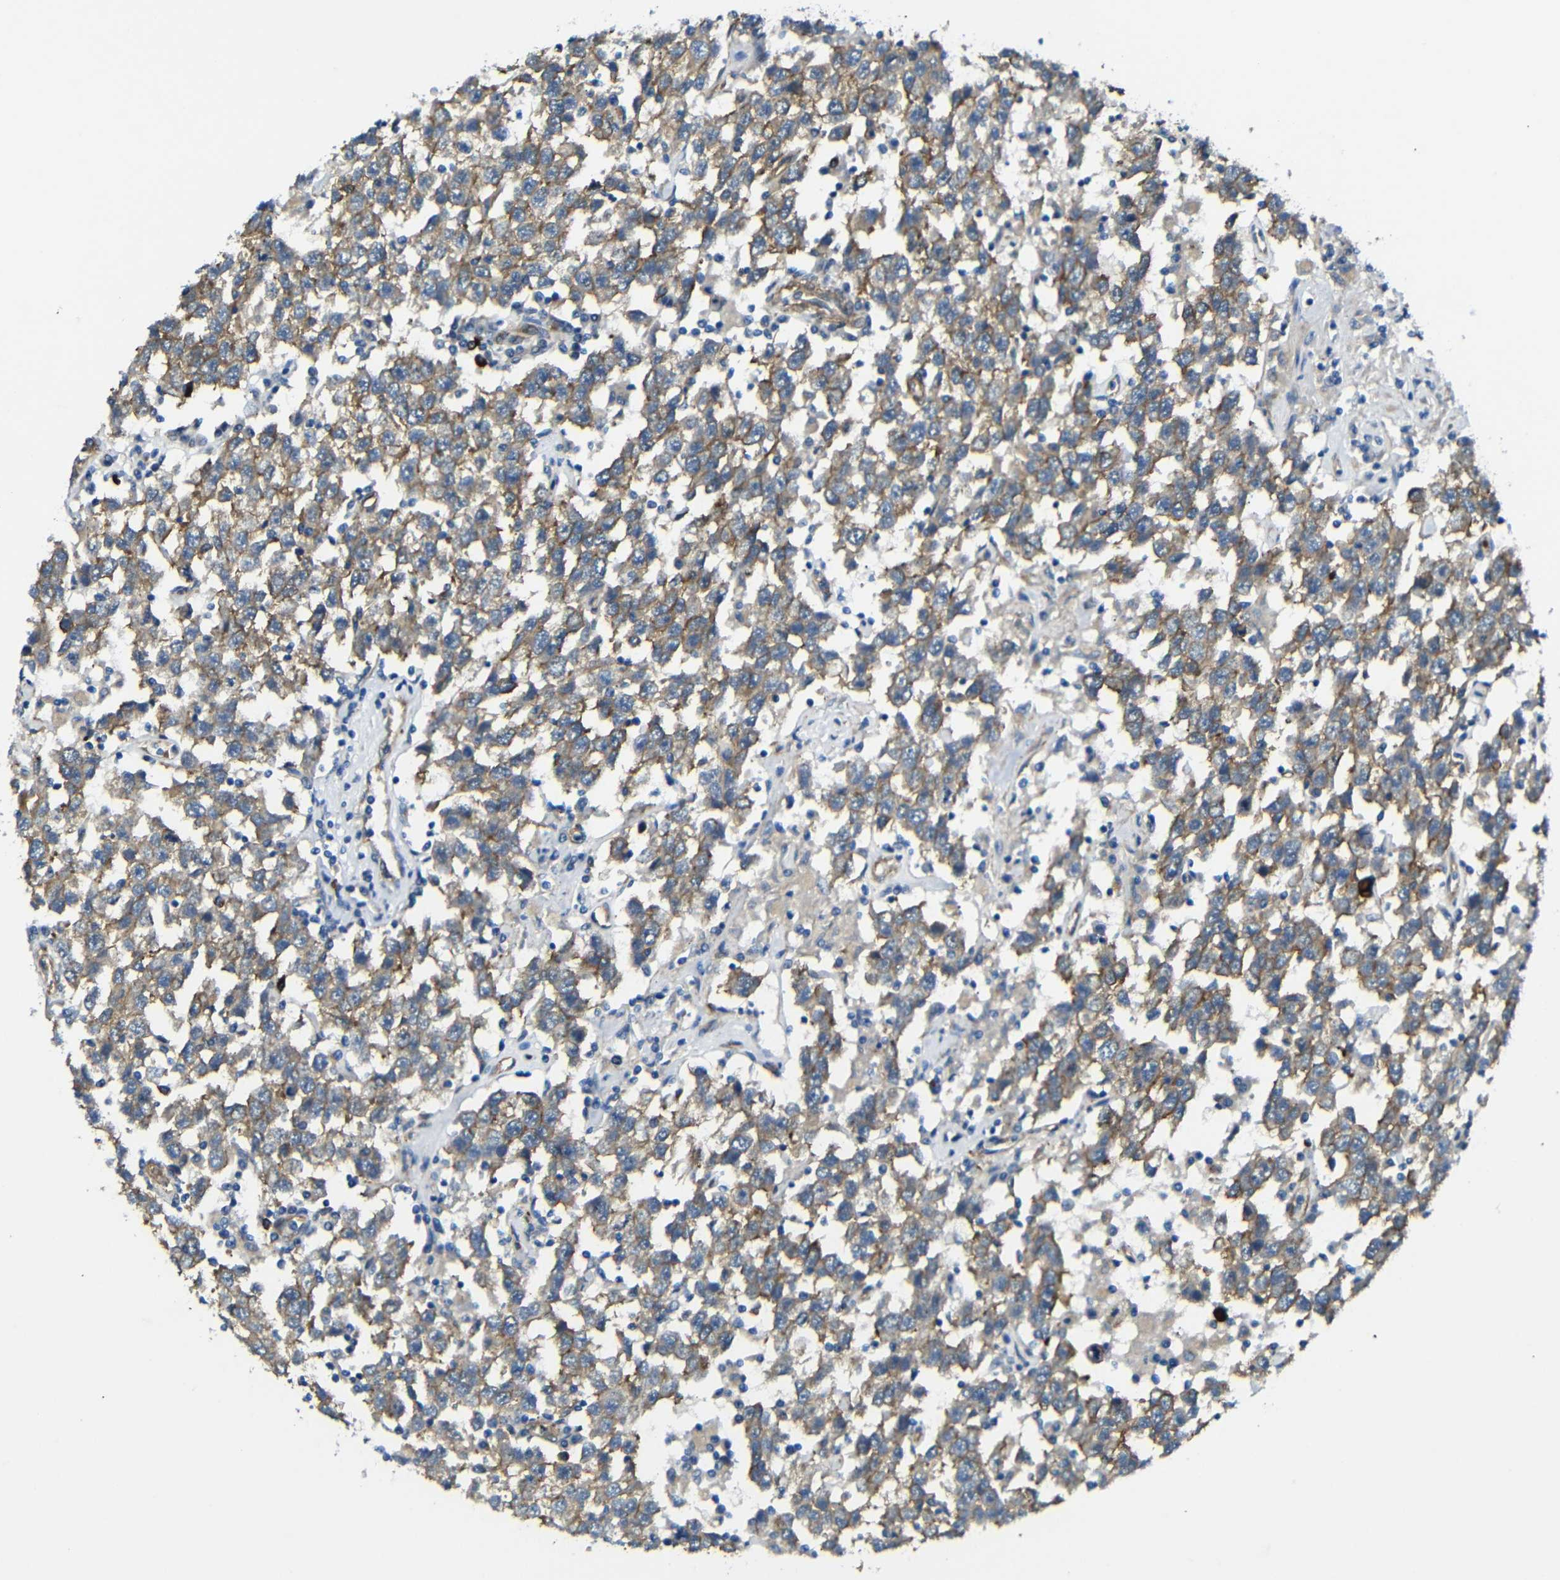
{"staining": {"intensity": "moderate", "quantity": ">75%", "location": "cytoplasmic/membranous"}, "tissue": "testis cancer", "cell_type": "Tumor cells", "image_type": "cancer", "snomed": [{"axis": "morphology", "description": "Seminoma, NOS"}, {"axis": "topography", "description": "Testis"}], "caption": "Protein staining by IHC shows moderate cytoplasmic/membranous positivity in about >75% of tumor cells in testis cancer. The staining is performed using DAB brown chromogen to label protein expression. The nuclei are counter-stained blue using hematoxylin.", "gene": "MYO1B", "patient": {"sex": "male", "age": 41}}